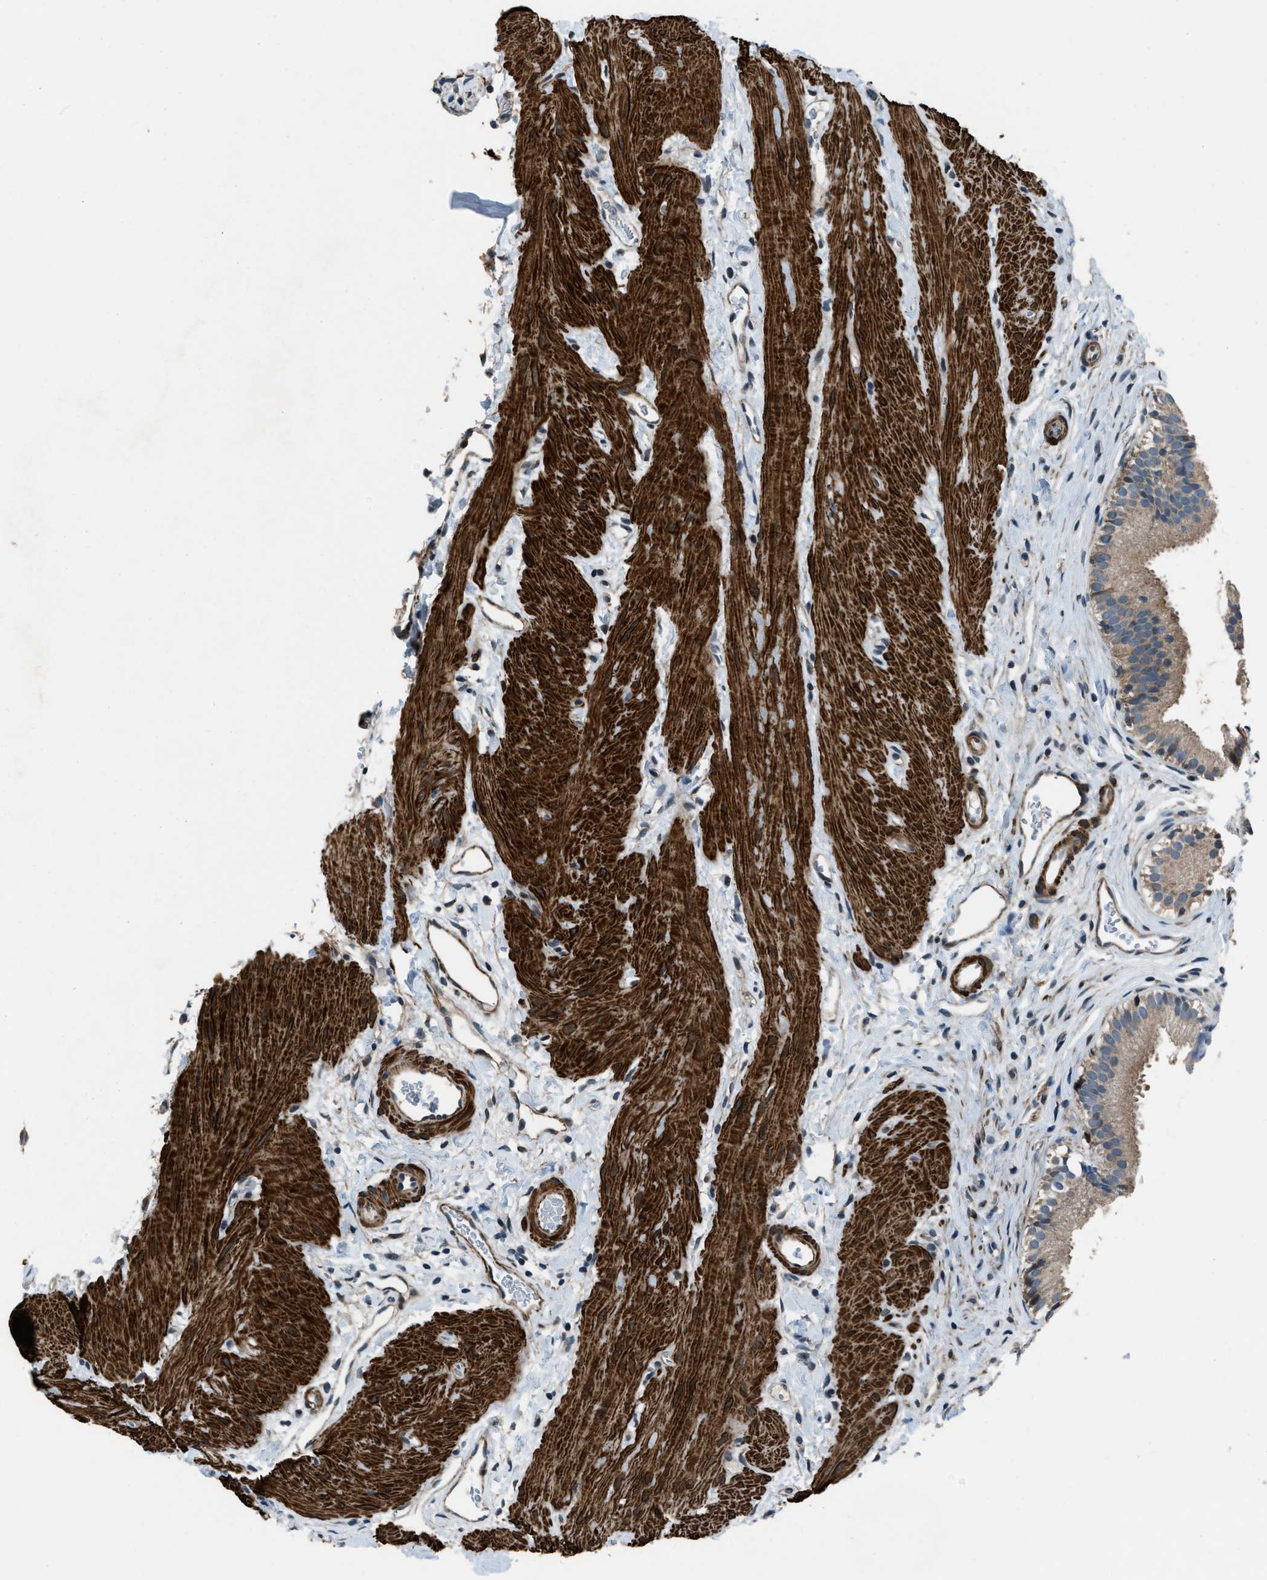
{"staining": {"intensity": "moderate", "quantity": ">75%", "location": "cytoplasmic/membranous"}, "tissue": "gallbladder", "cell_type": "Glandular cells", "image_type": "normal", "snomed": [{"axis": "morphology", "description": "Normal tissue, NOS"}, {"axis": "topography", "description": "Gallbladder"}], "caption": "Benign gallbladder displays moderate cytoplasmic/membranous positivity in about >75% of glandular cells.", "gene": "NUDCD3", "patient": {"sex": "female", "age": 26}}